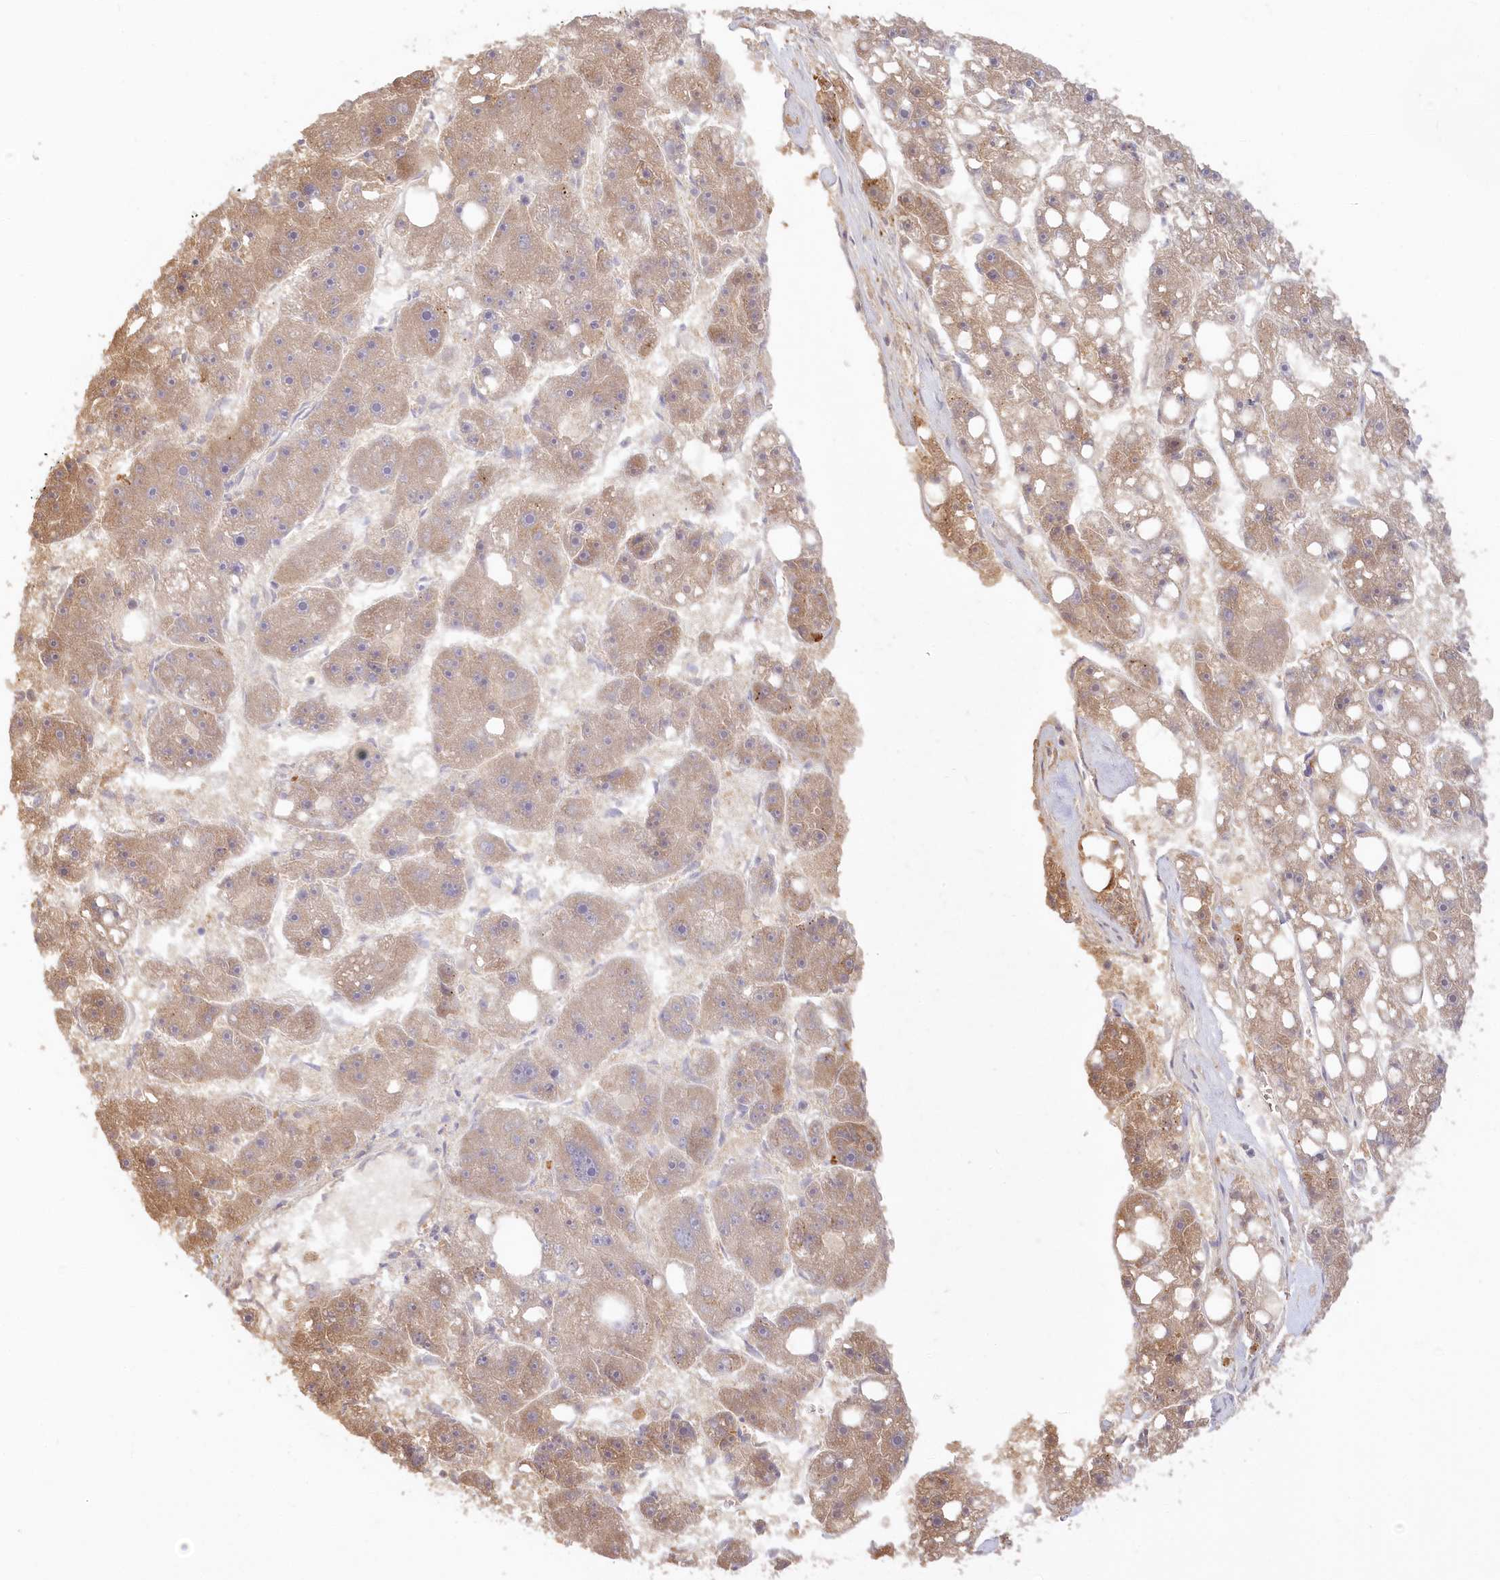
{"staining": {"intensity": "moderate", "quantity": ">75%", "location": "cytoplasmic/membranous"}, "tissue": "liver cancer", "cell_type": "Tumor cells", "image_type": "cancer", "snomed": [{"axis": "morphology", "description": "Carcinoma, Hepatocellular, NOS"}, {"axis": "topography", "description": "Liver"}], "caption": "Liver cancer was stained to show a protein in brown. There is medium levels of moderate cytoplasmic/membranous positivity in about >75% of tumor cells. The staining is performed using DAB (3,3'-diaminobenzidine) brown chromogen to label protein expression. The nuclei are counter-stained blue using hematoxylin.", "gene": "IRAK1BP1", "patient": {"sex": "female", "age": 61}}